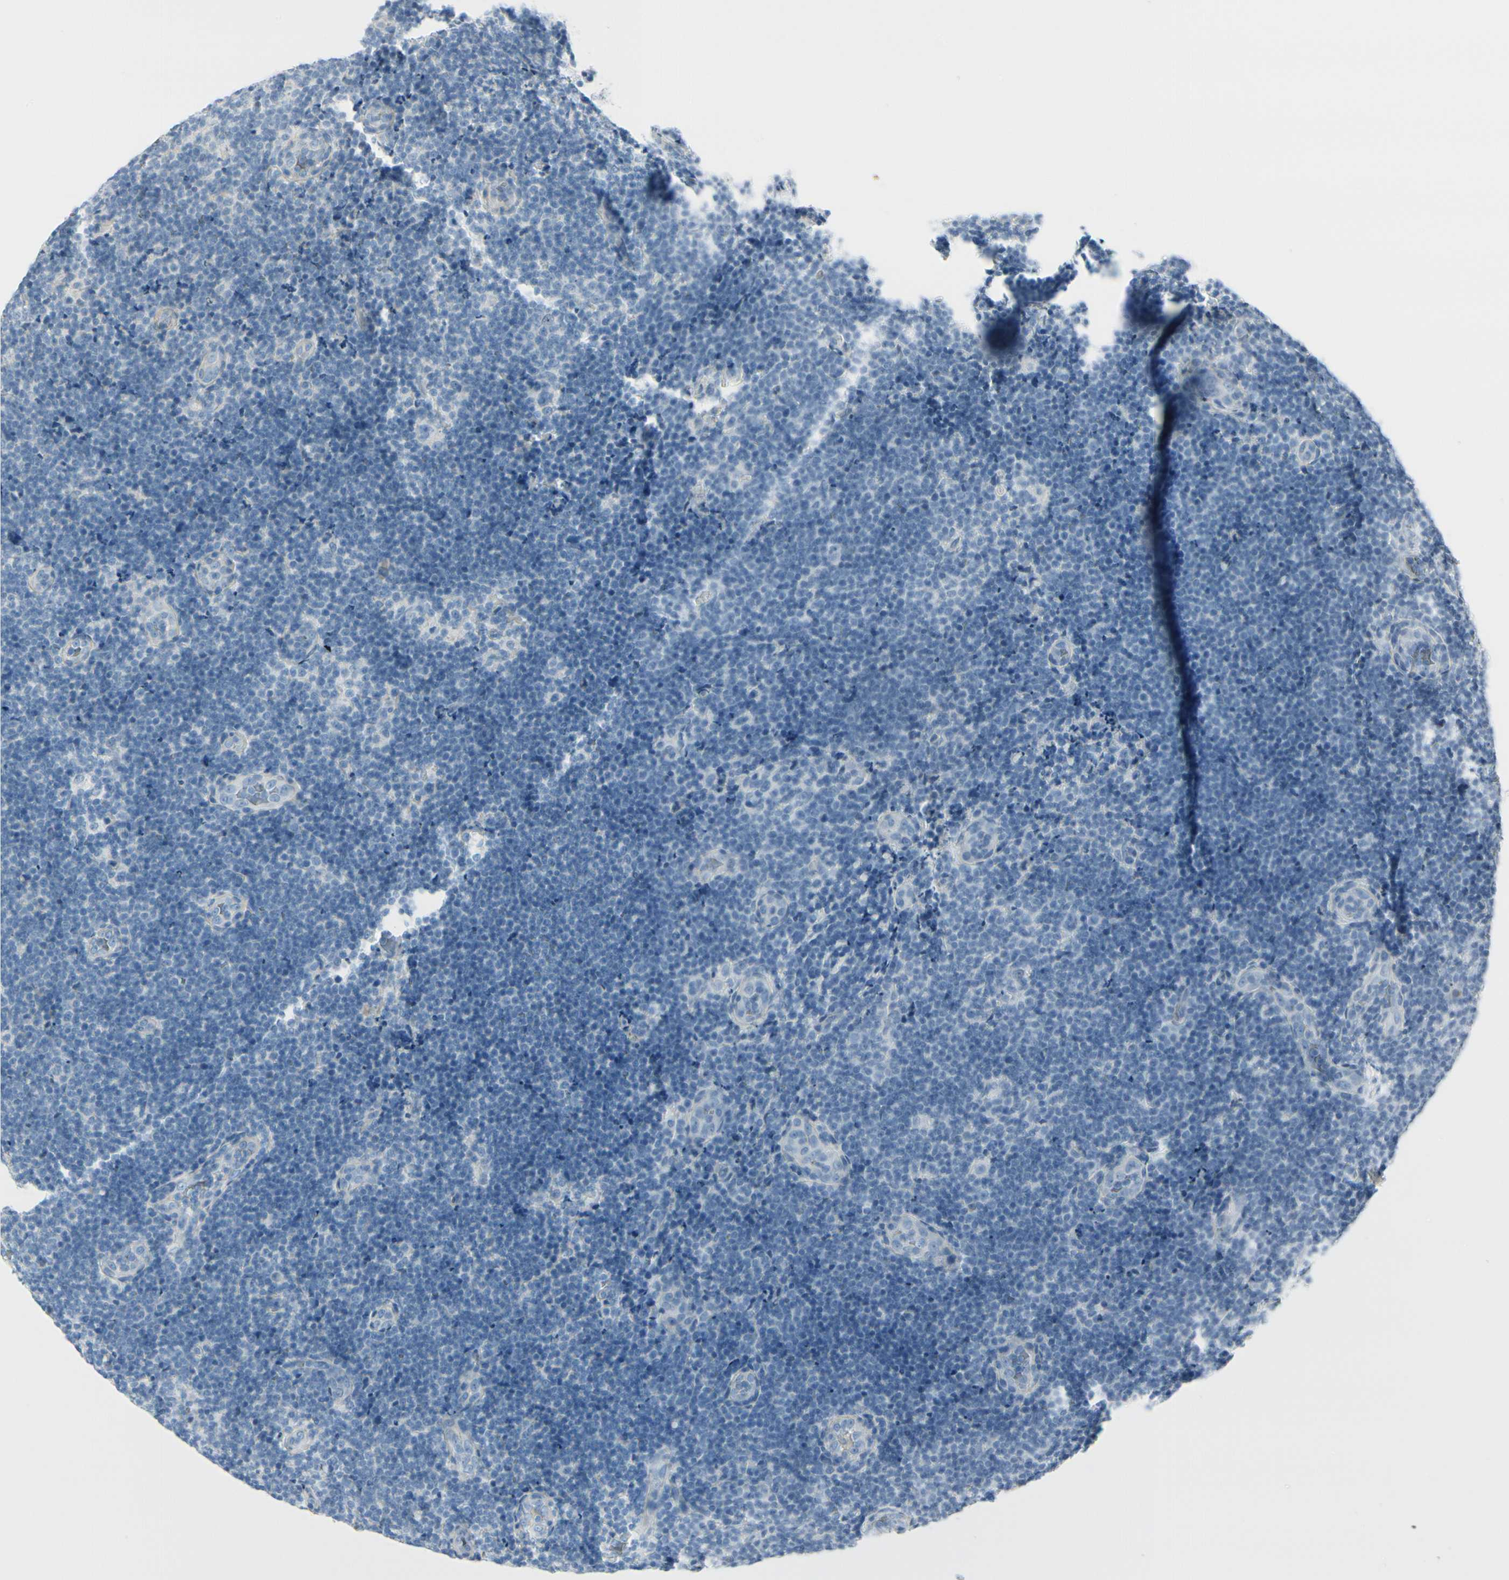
{"staining": {"intensity": "negative", "quantity": "none", "location": "none"}, "tissue": "lymphoma", "cell_type": "Tumor cells", "image_type": "cancer", "snomed": [{"axis": "morphology", "description": "Malignant lymphoma, non-Hodgkin's type, Low grade"}, {"axis": "topography", "description": "Lymph node"}], "caption": "This is an immunohistochemistry (IHC) micrograph of malignant lymphoma, non-Hodgkin's type (low-grade). There is no expression in tumor cells.", "gene": "CDHR5", "patient": {"sex": "male", "age": 83}}